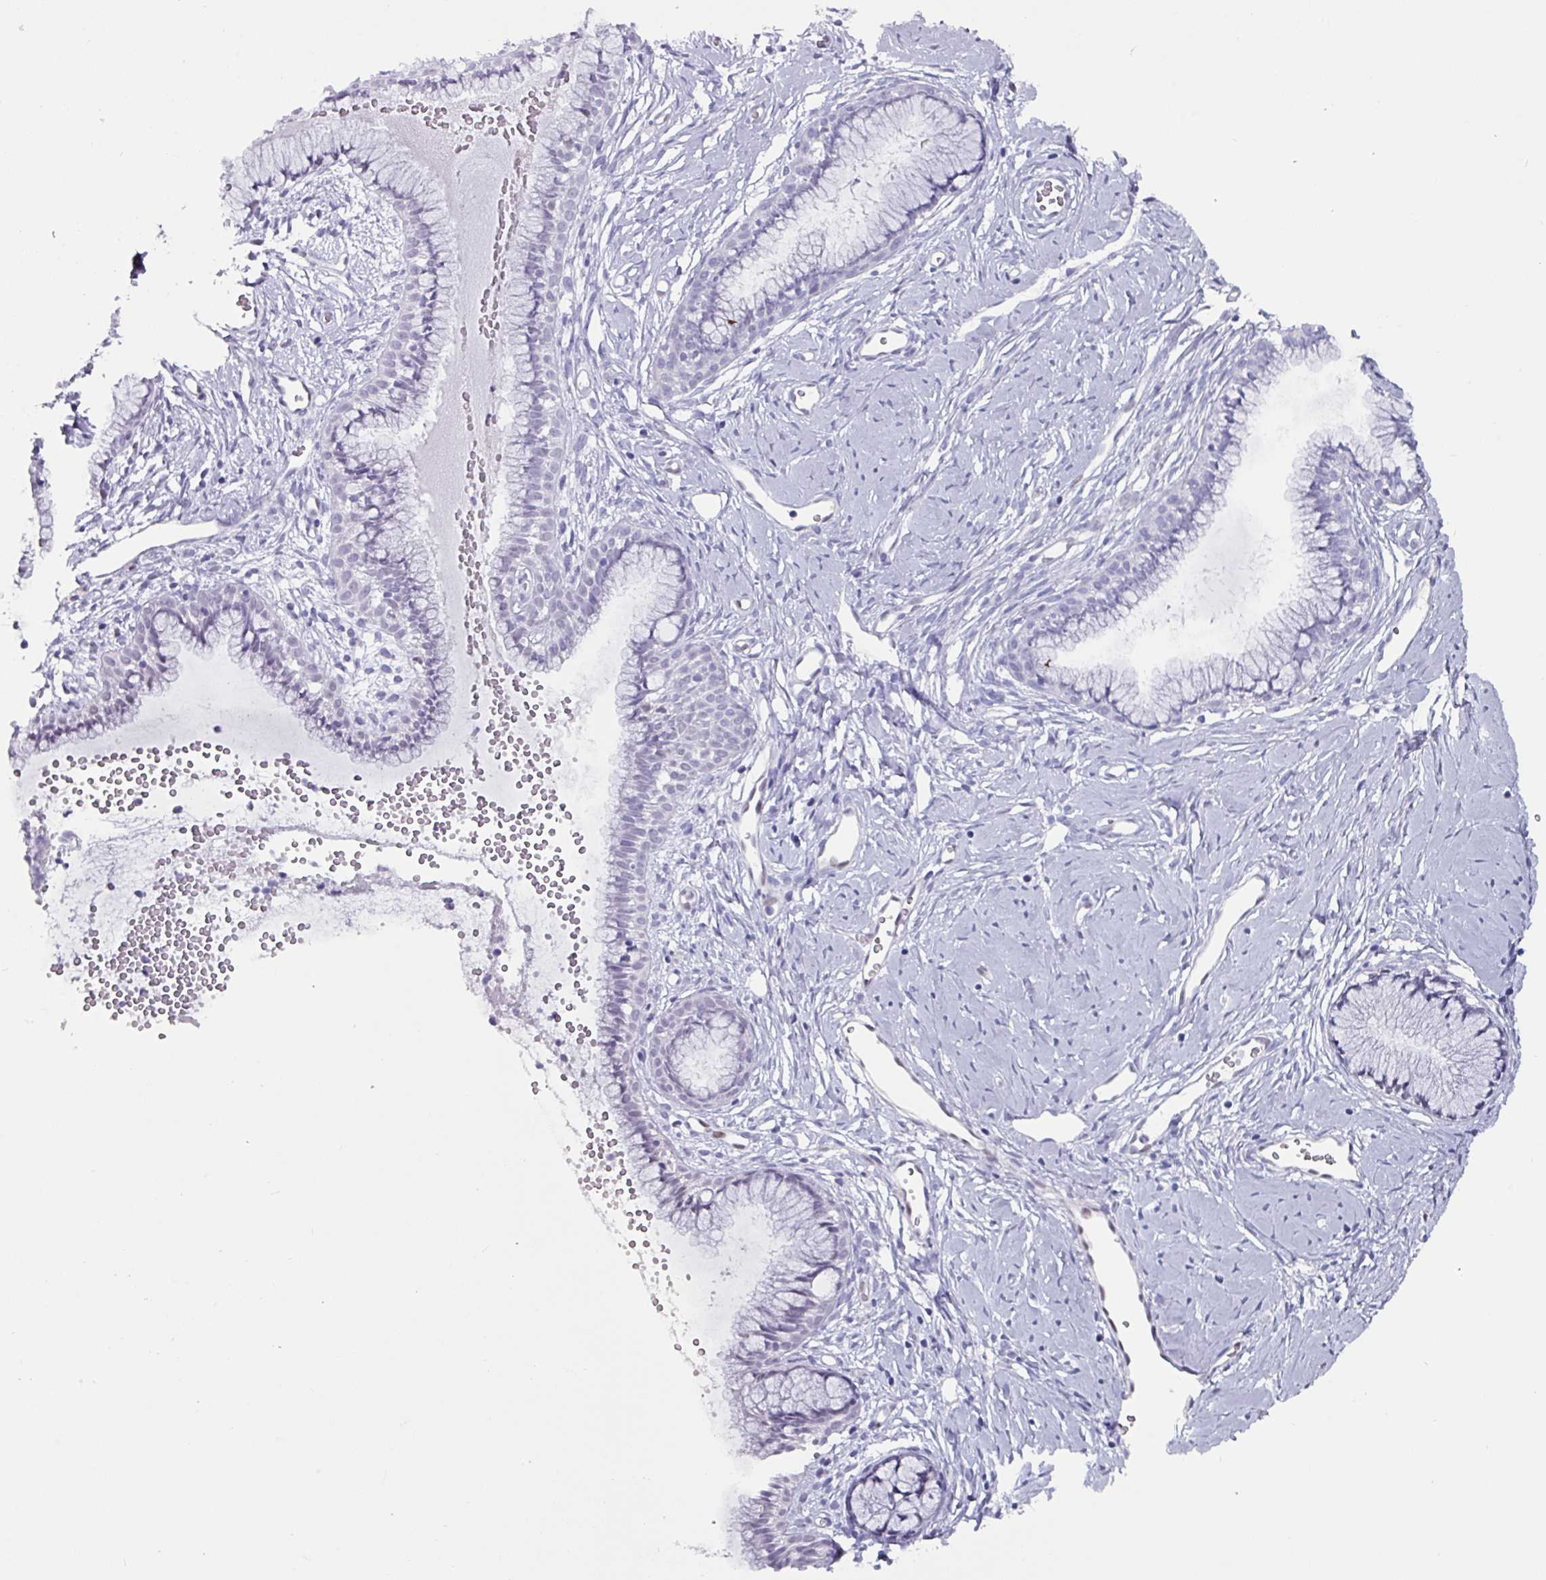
{"staining": {"intensity": "negative", "quantity": "none", "location": "none"}, "tissue": "cervix", "cell_type": "Glandular cells", "image_type": "normal", "snomed": [{"axis": "morphology", "description": "Normal tissue, NOS"}, {"axis": "topography", "description": "Cervix"}], "caption": "This is an immunohistochemistry micrograph of normal human cervix. There is no staining in glandular cells.", "gene": "ZNF816", "patient": {"sex": "female", "age": 40}}